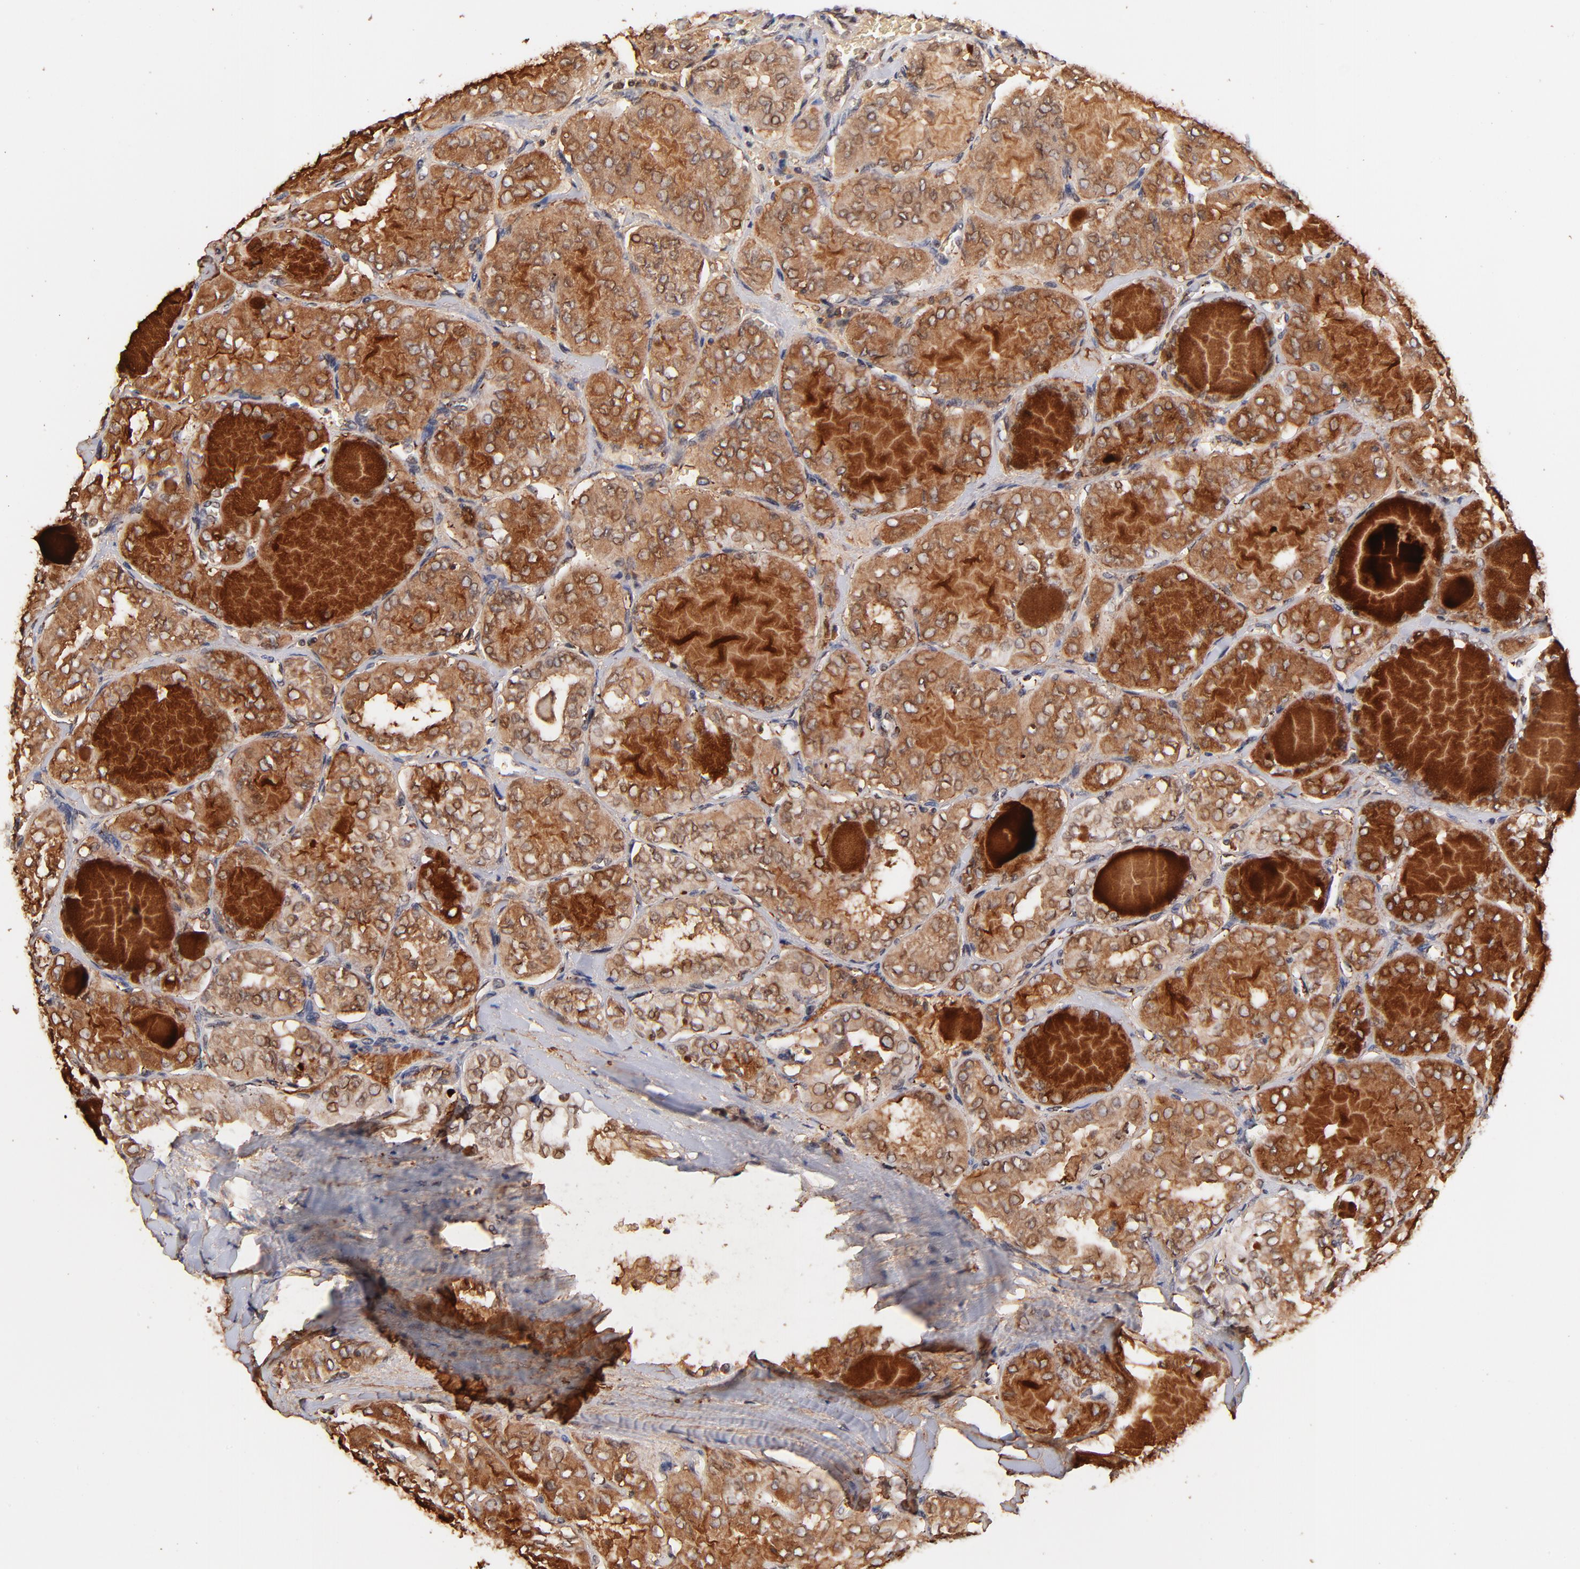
{"staining": {"intensity": "moderate", "quantity": ">75%", "location": "cytoplasmic/membranous,nuclear"}, "tissue": "thyroid cancer", "cell_type": "Tumor cells", "image_type": "cancer", "snomed": [{"axis": "morphology", "description": "Papillary adenocarcinoma, NOS"}, {"axis": "topography", "description": "Thyroid gland"}], "caption": "The image displays immunohistochemical staining of papillary adenocarcinoma (thyroid). There is moderate cytoplasmic/membranous and nuclear staining is present in about >75% of tumor cells.", "gene": "ZFP92", "patient": {"sex": "male", "age": 20}}